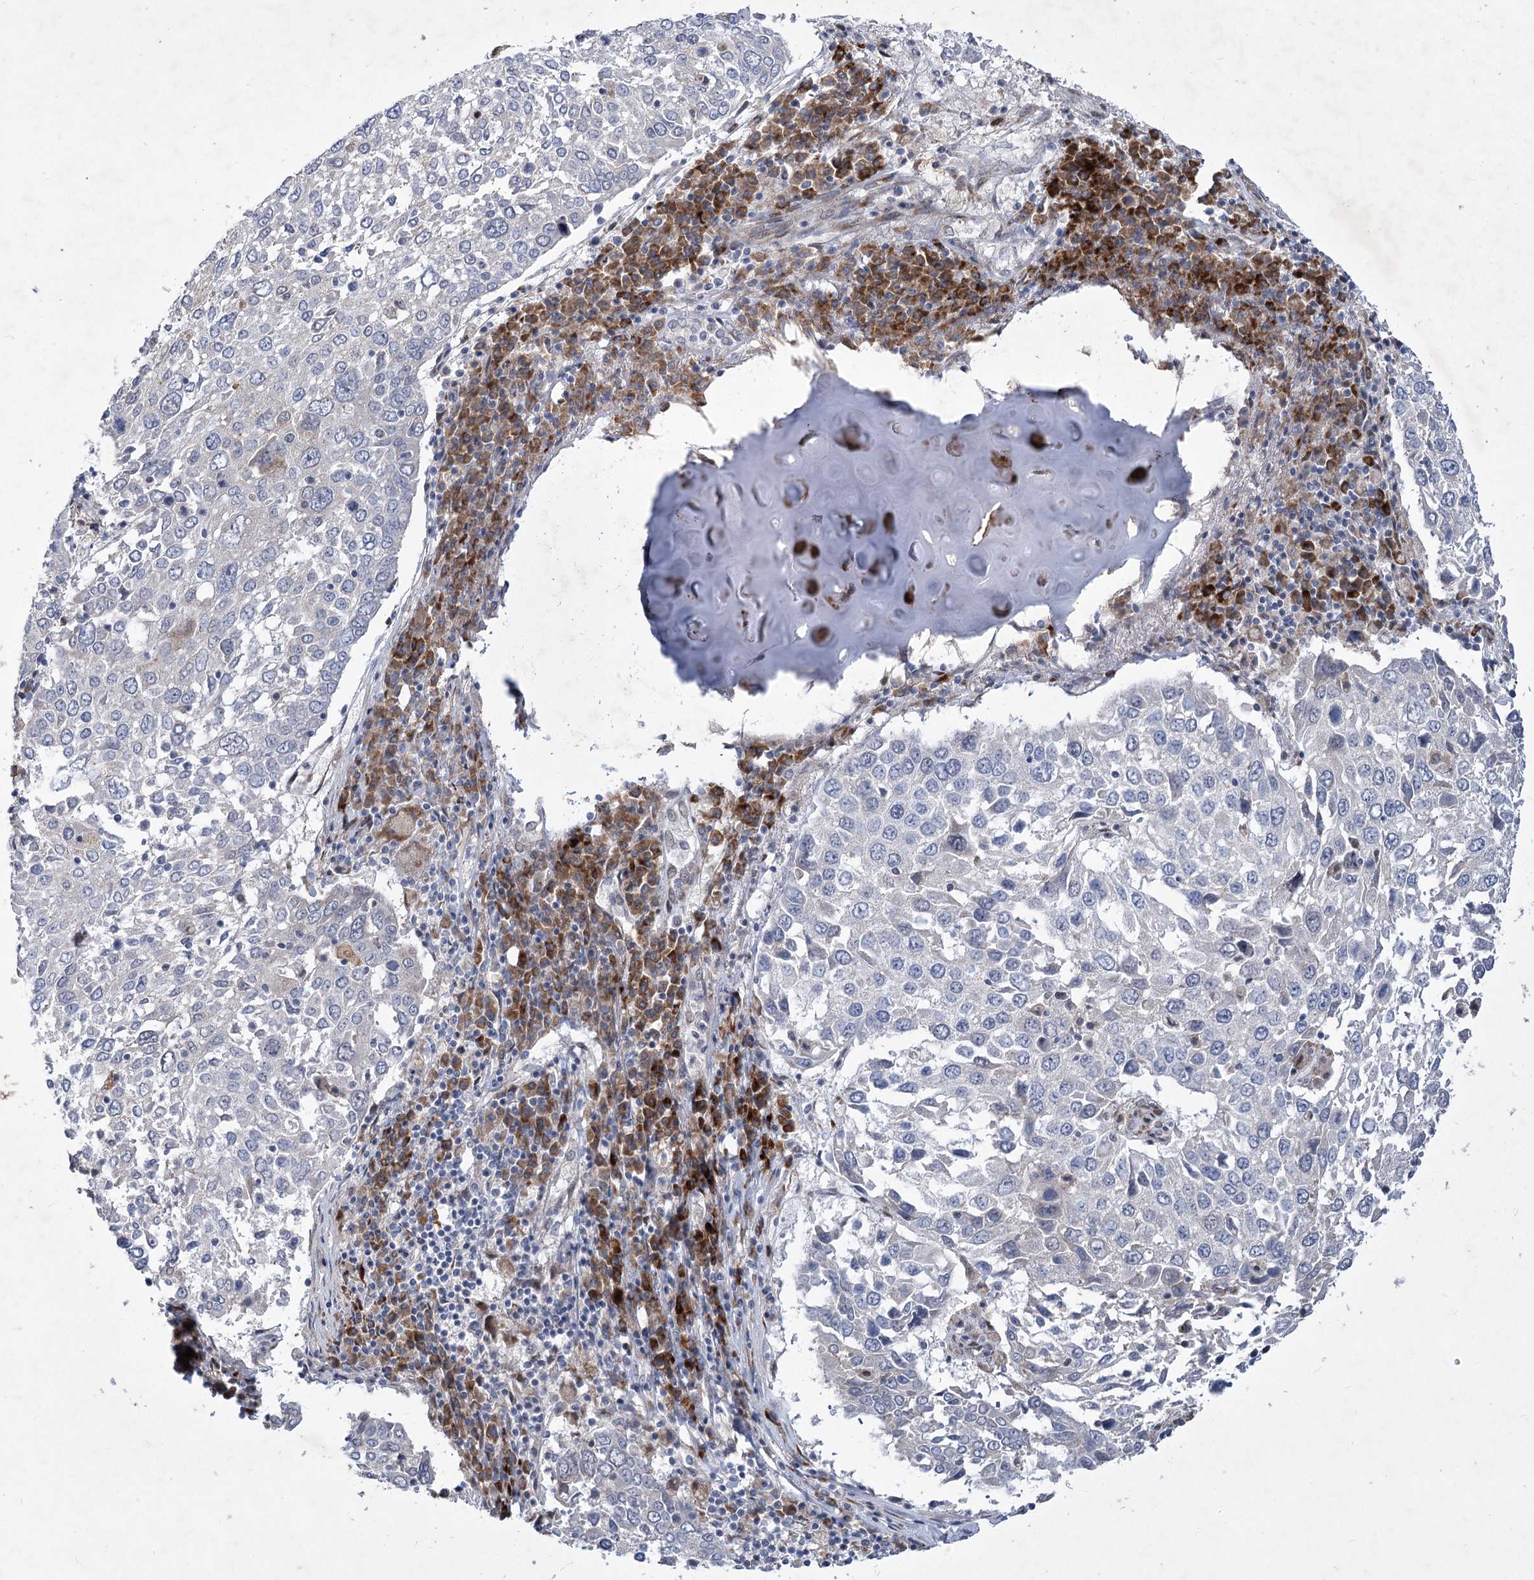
{"staining": {"intensity": "negative", "quantity": "none", "location": "none"}, "tissue": "lung cancer", "cell_type": "Tumor cells", "image_type": "cancer", "snomed": [{"axis": "morphology", "description": "Squamous cell carcinoma, NOS"}, {"axis": "topography", "description": "Lung"}], "caption": "A photomicrograph of lung cancer stained for a protein reveals no brown staining in tumor cells.", "gene": "GCNT4", "patient": {"sex": "male", "age": 65}}